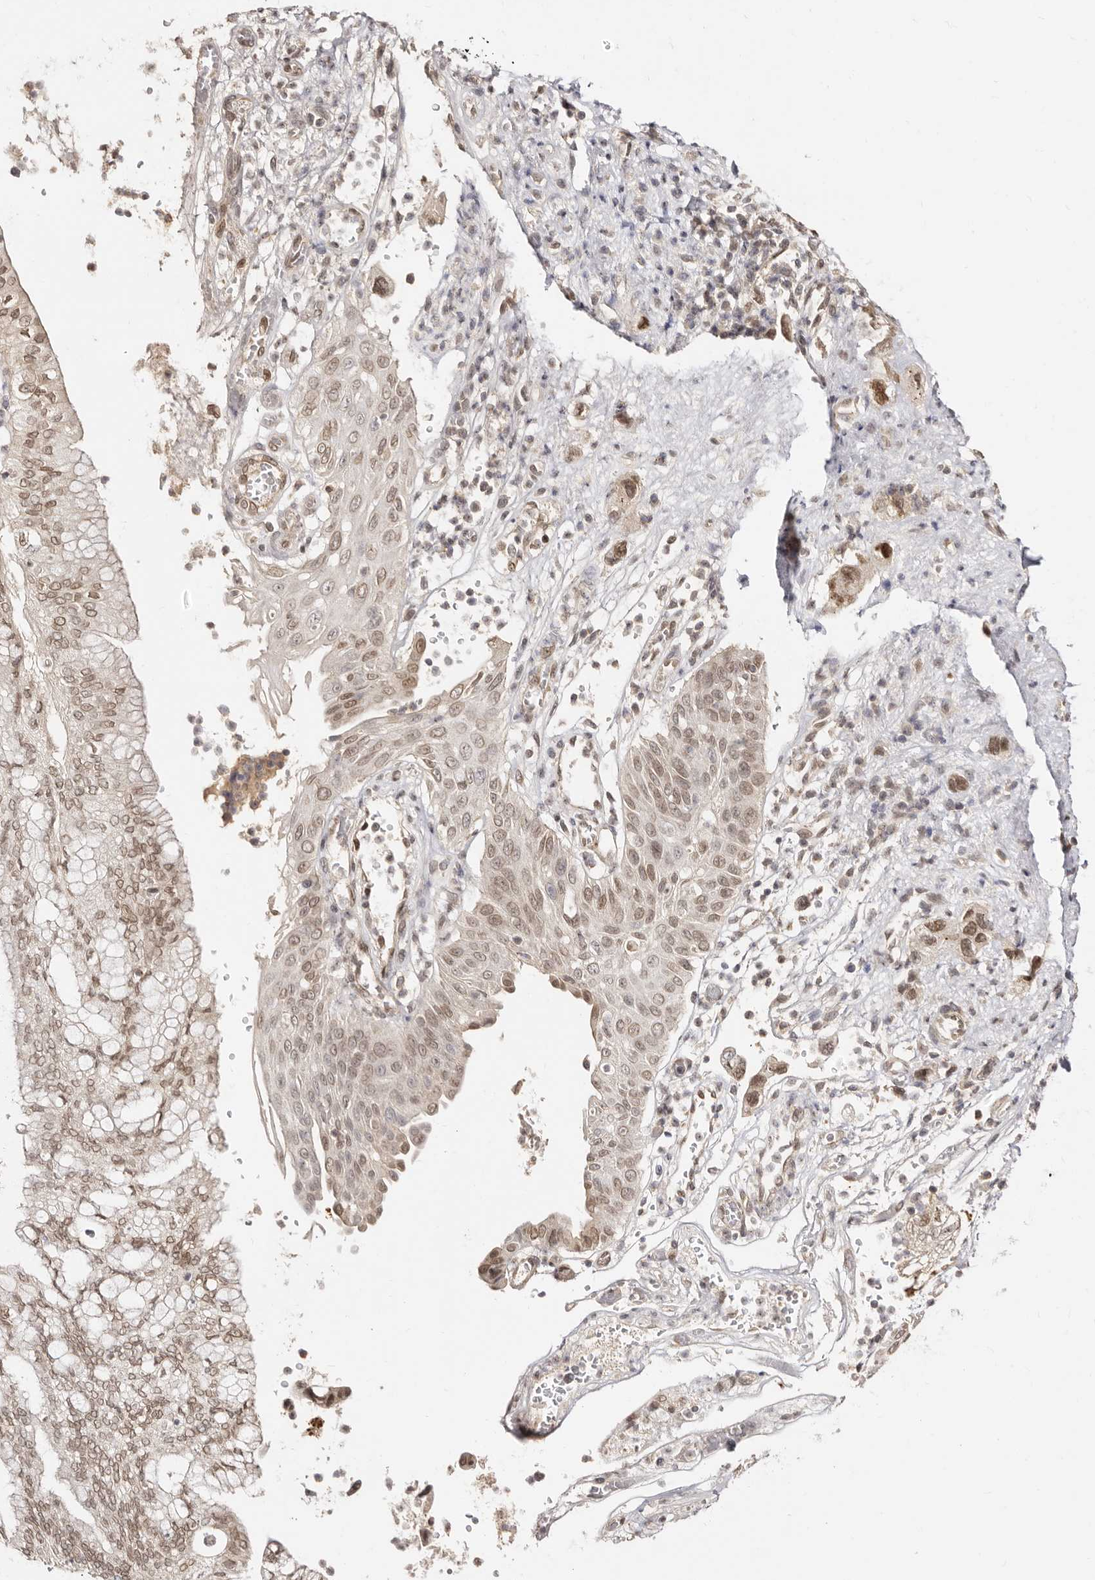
{"staining": {"intensity": "moderate", "quantity": ">75%", "location": "nuclear"}, "tissue": "pancreatic cancer", "cell_type": "Tumor cells", "image_type": "cancer", "snomed": [{"axis": "morphology", "description": "Adenocarcinoma, NOS"}, {"axis": "topography", "description": "Pancreas"}], "caption": "Immunohistochemistry (IHC) (DAB (3,3'-diaminobenzidine)) staining of human adenocarcinoma (pancreatic) exhibits moderate nuclear protein positivity in about >75% of tumor cells.", "gene": "LCORL", "patient": {"sex": "female", "age": 73}}